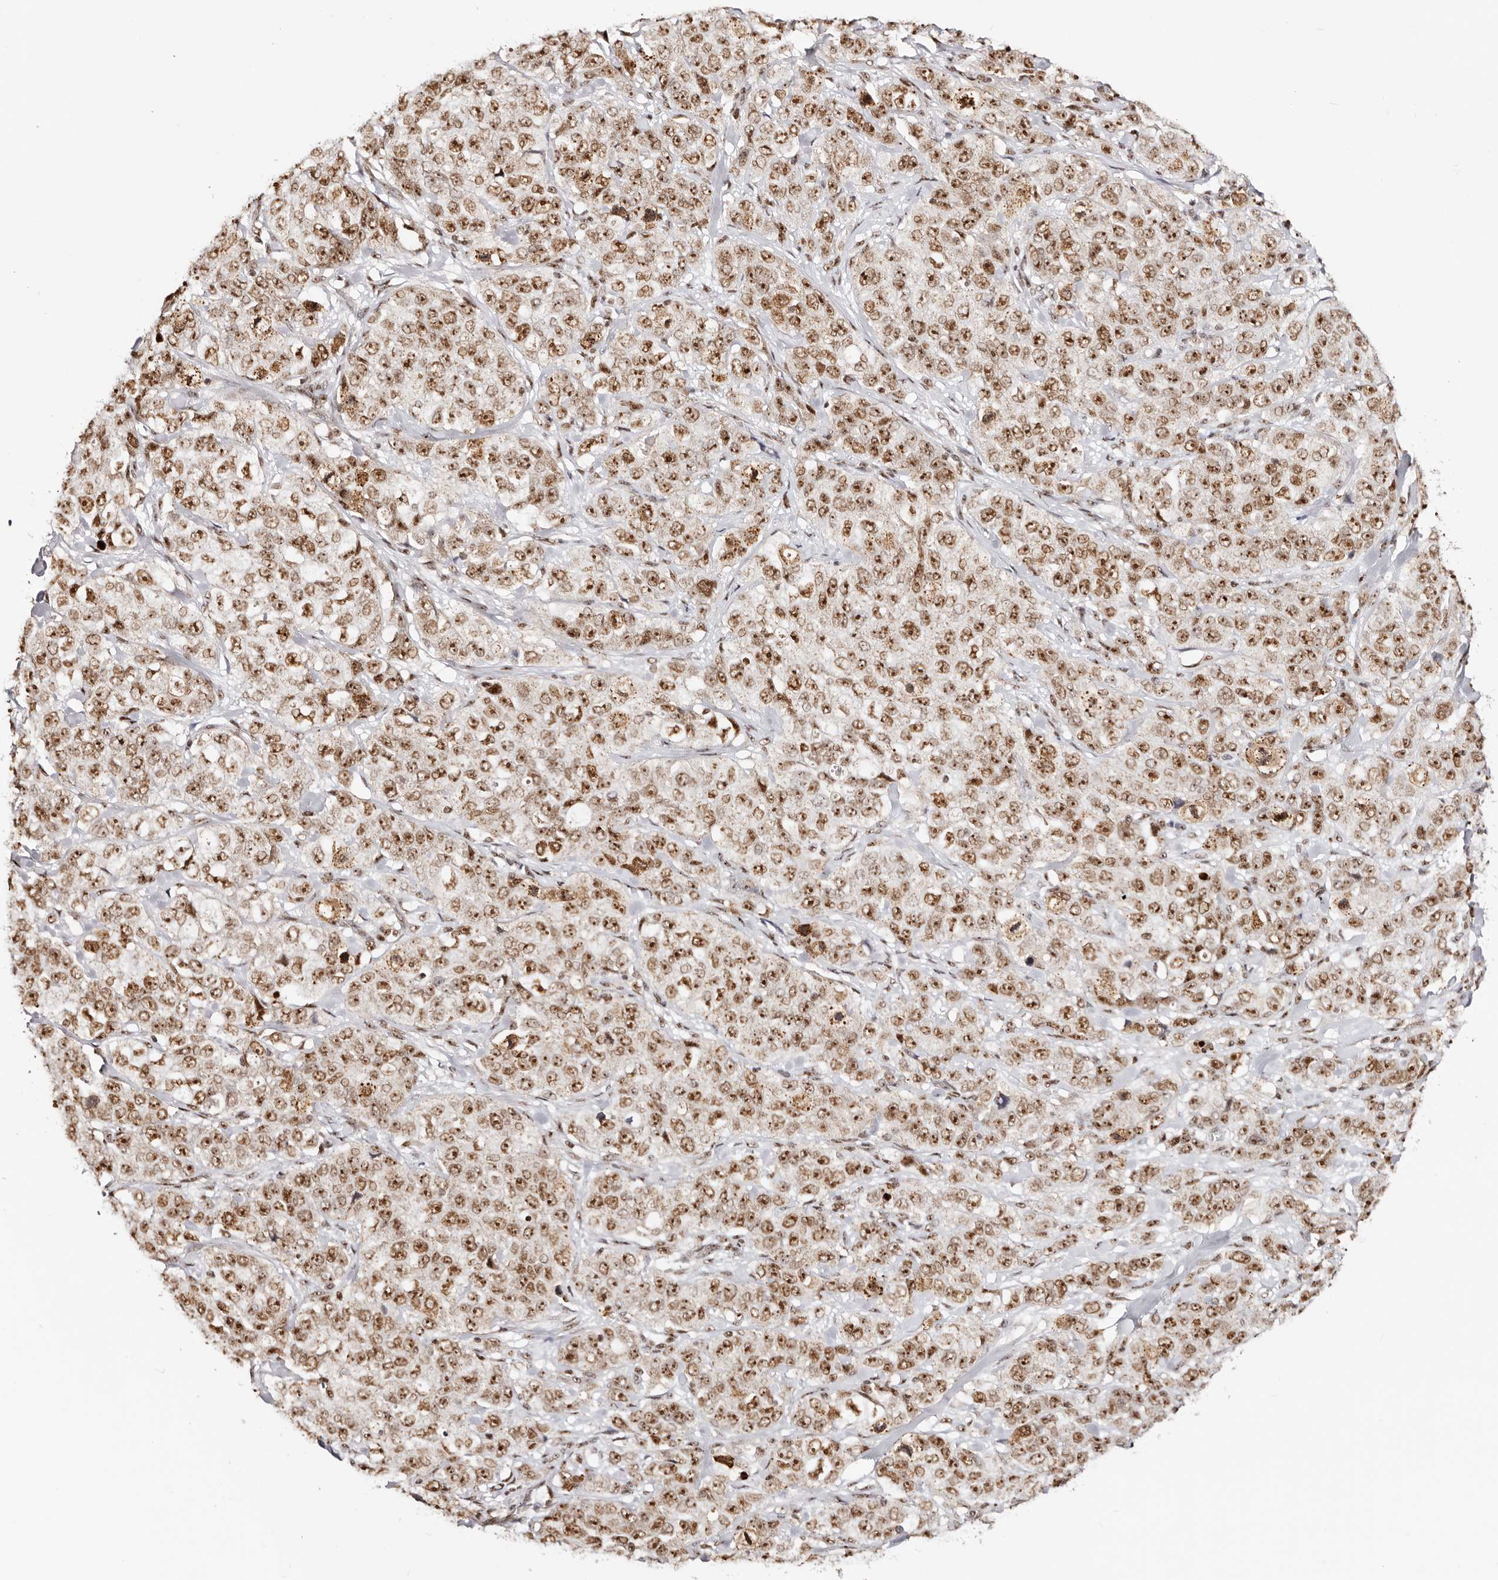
{"staining": {"intensity": "strong", "quantity": ">75%", "location": "nuclear"}, "tissue": "stomach cancer", "cell_type": "Tumor cells", "image_type": "cancer", "snomed": [{"axis": "morphology", "description": "Adenocarcinoma, NOS"}, {"axis": "topography", "description": "Stomach"}], "caption": "Immunohistochemical staining of stomach cancer reveals high levels of strong nuclear protein staining in approximately >75% of tumor cells. (IHC, brightfield microscopy, high magnification).", "gene": "IQGAP3", "patient": {"sex": "male", "age": 48}}